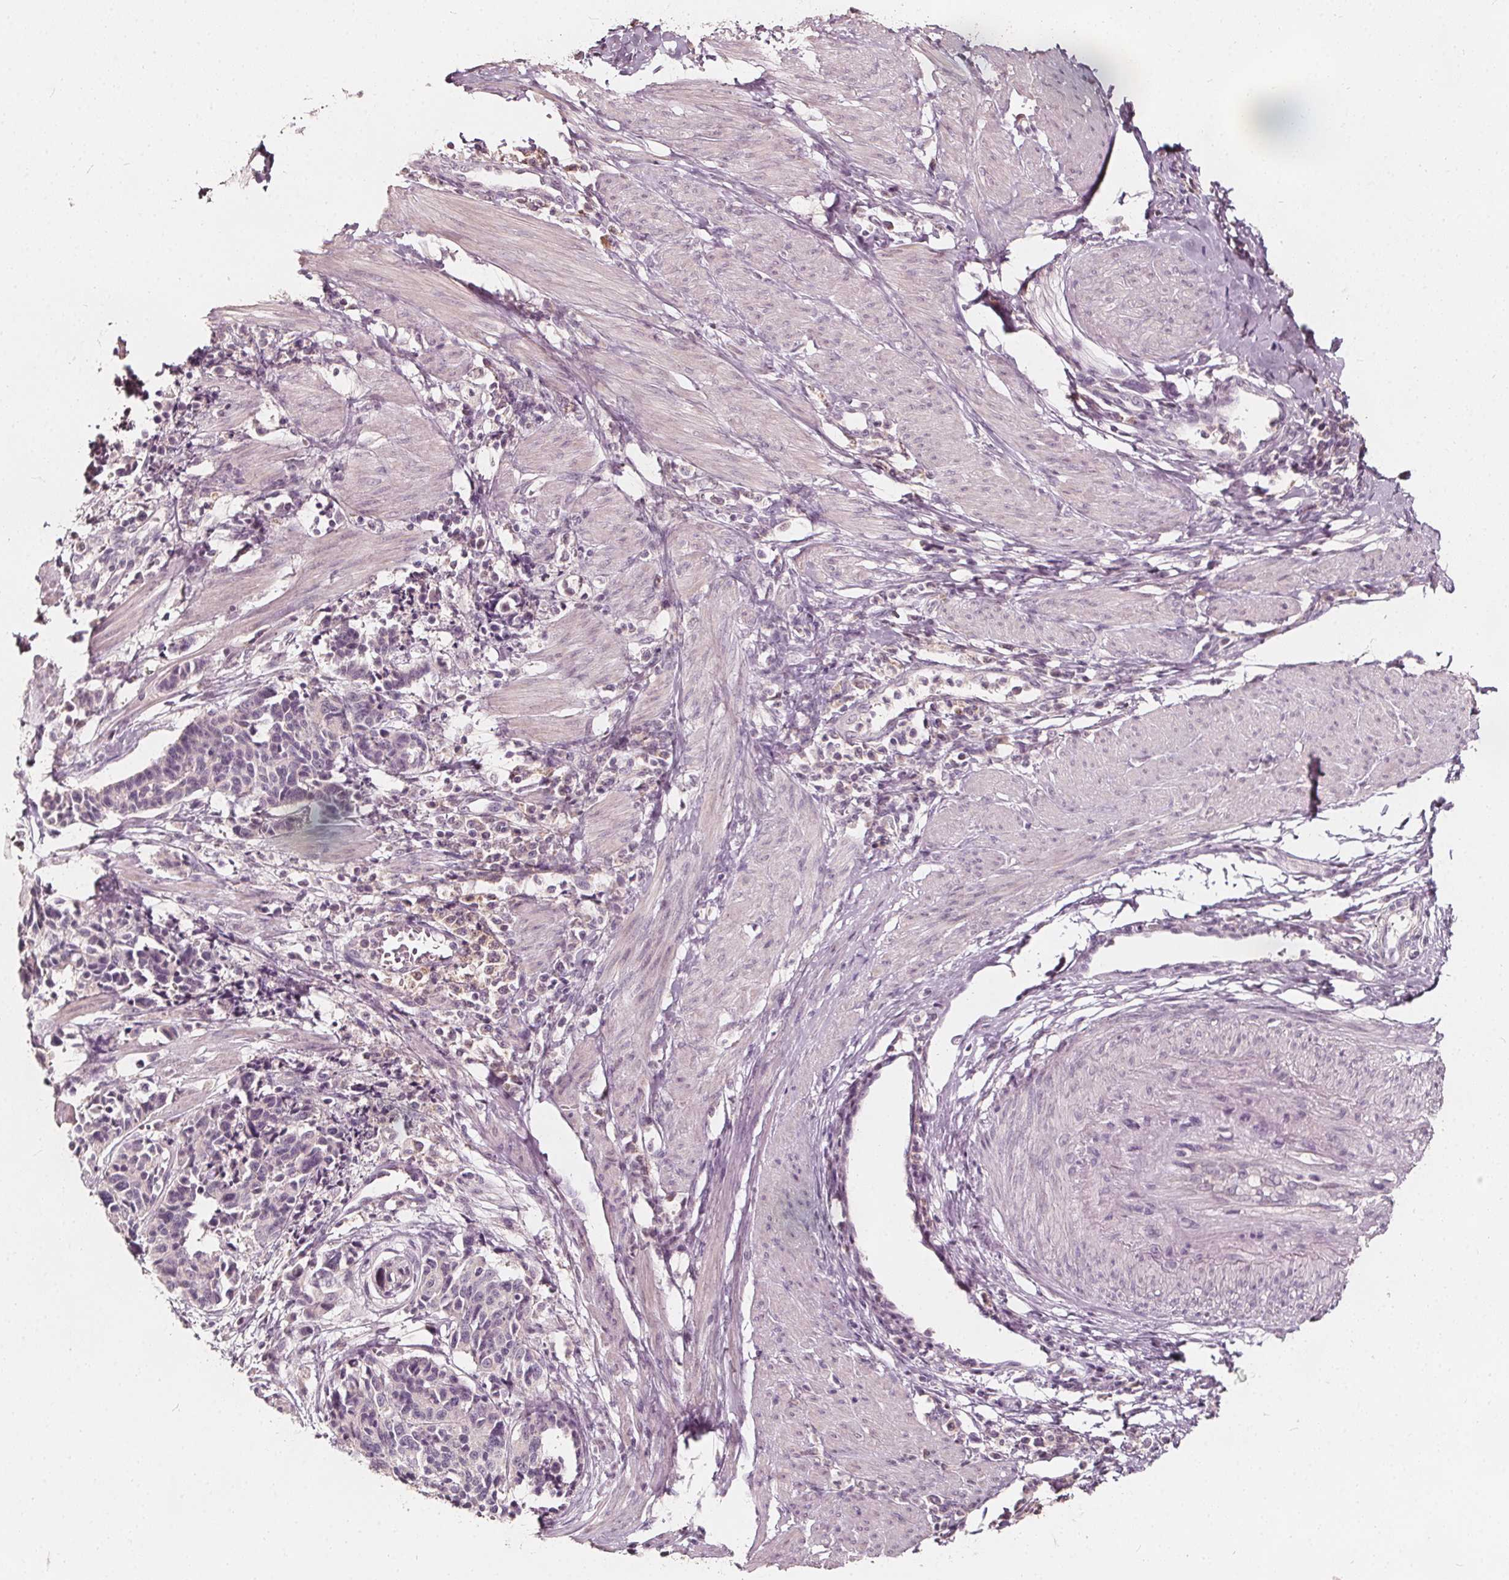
{"staining": {"intensity": "negative", "quantity": "none", "location": "none"}, "tissue": "cervical cancer", "cell_type": "Tumor cells", "image_type": "cancer", "snomed": [{"axis": "morphology", "description": "Squamous cell carcinoma, NOS"}, {"axis": "topography", "description": "Cervix"}], "caption": "The histopathology image demonstrates no staining of tumor cells in squamous cell carcinoma (cervical).", "gene": "NPC1L1", "patient": {"sex": "female", "age": 35}}